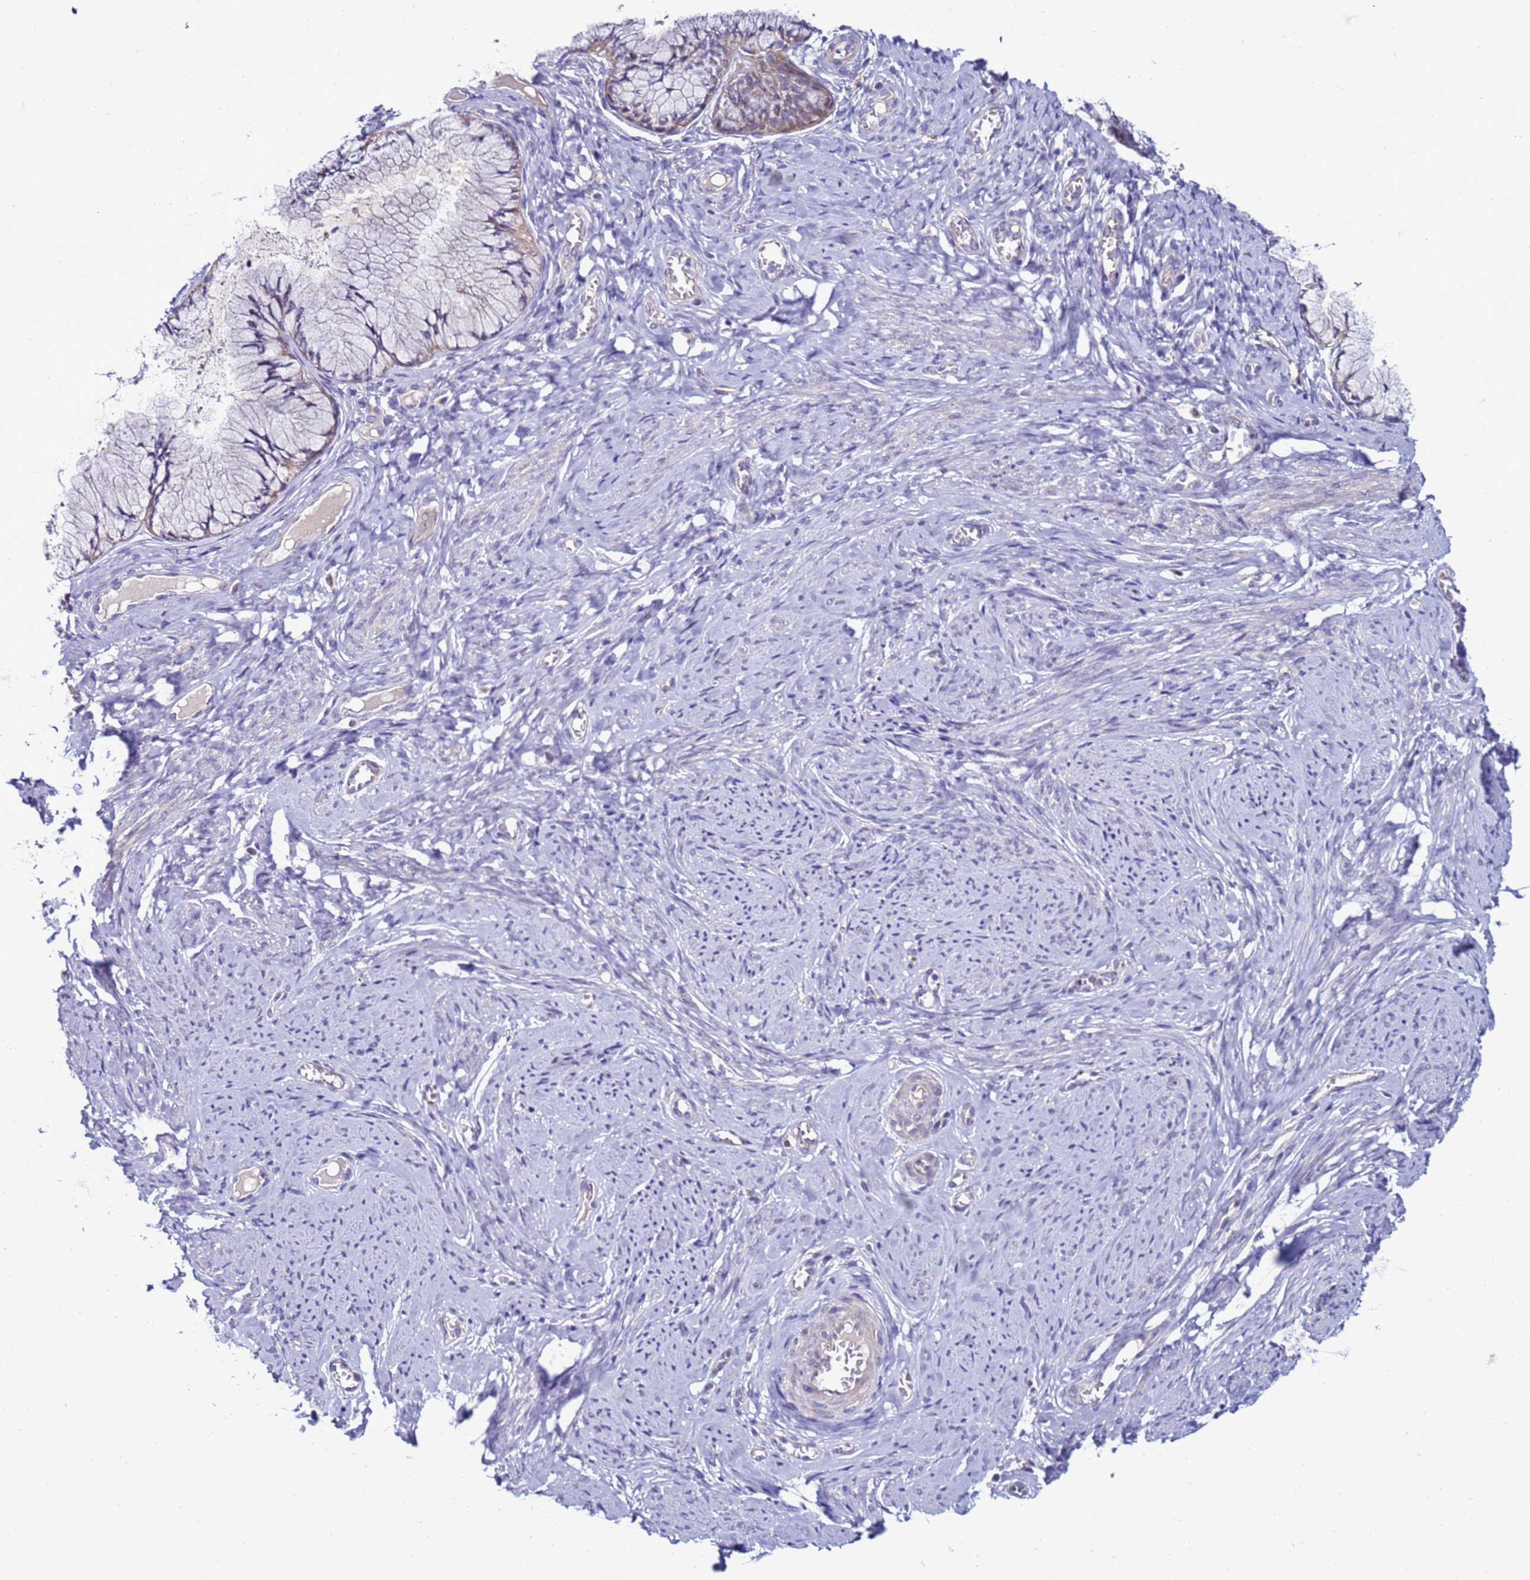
{"staining": {"intensity": "weak", "quantity": "<25%", "location": "cytoplasmic/membranous"}, "tissue": "cervix", "cell_type": "Glandular cells", "image_type": "normal", "snomed": [{"axis": "morphology", "description": "Normal tissue, NOS"}, {"axis": "topography", "description": "Cervix"}], "caption": "An image of cervix stained for a protein displays no brown staining in glandular cells.", "gene": "NAT1", "patient": {"sex": "female", "age": 42}}